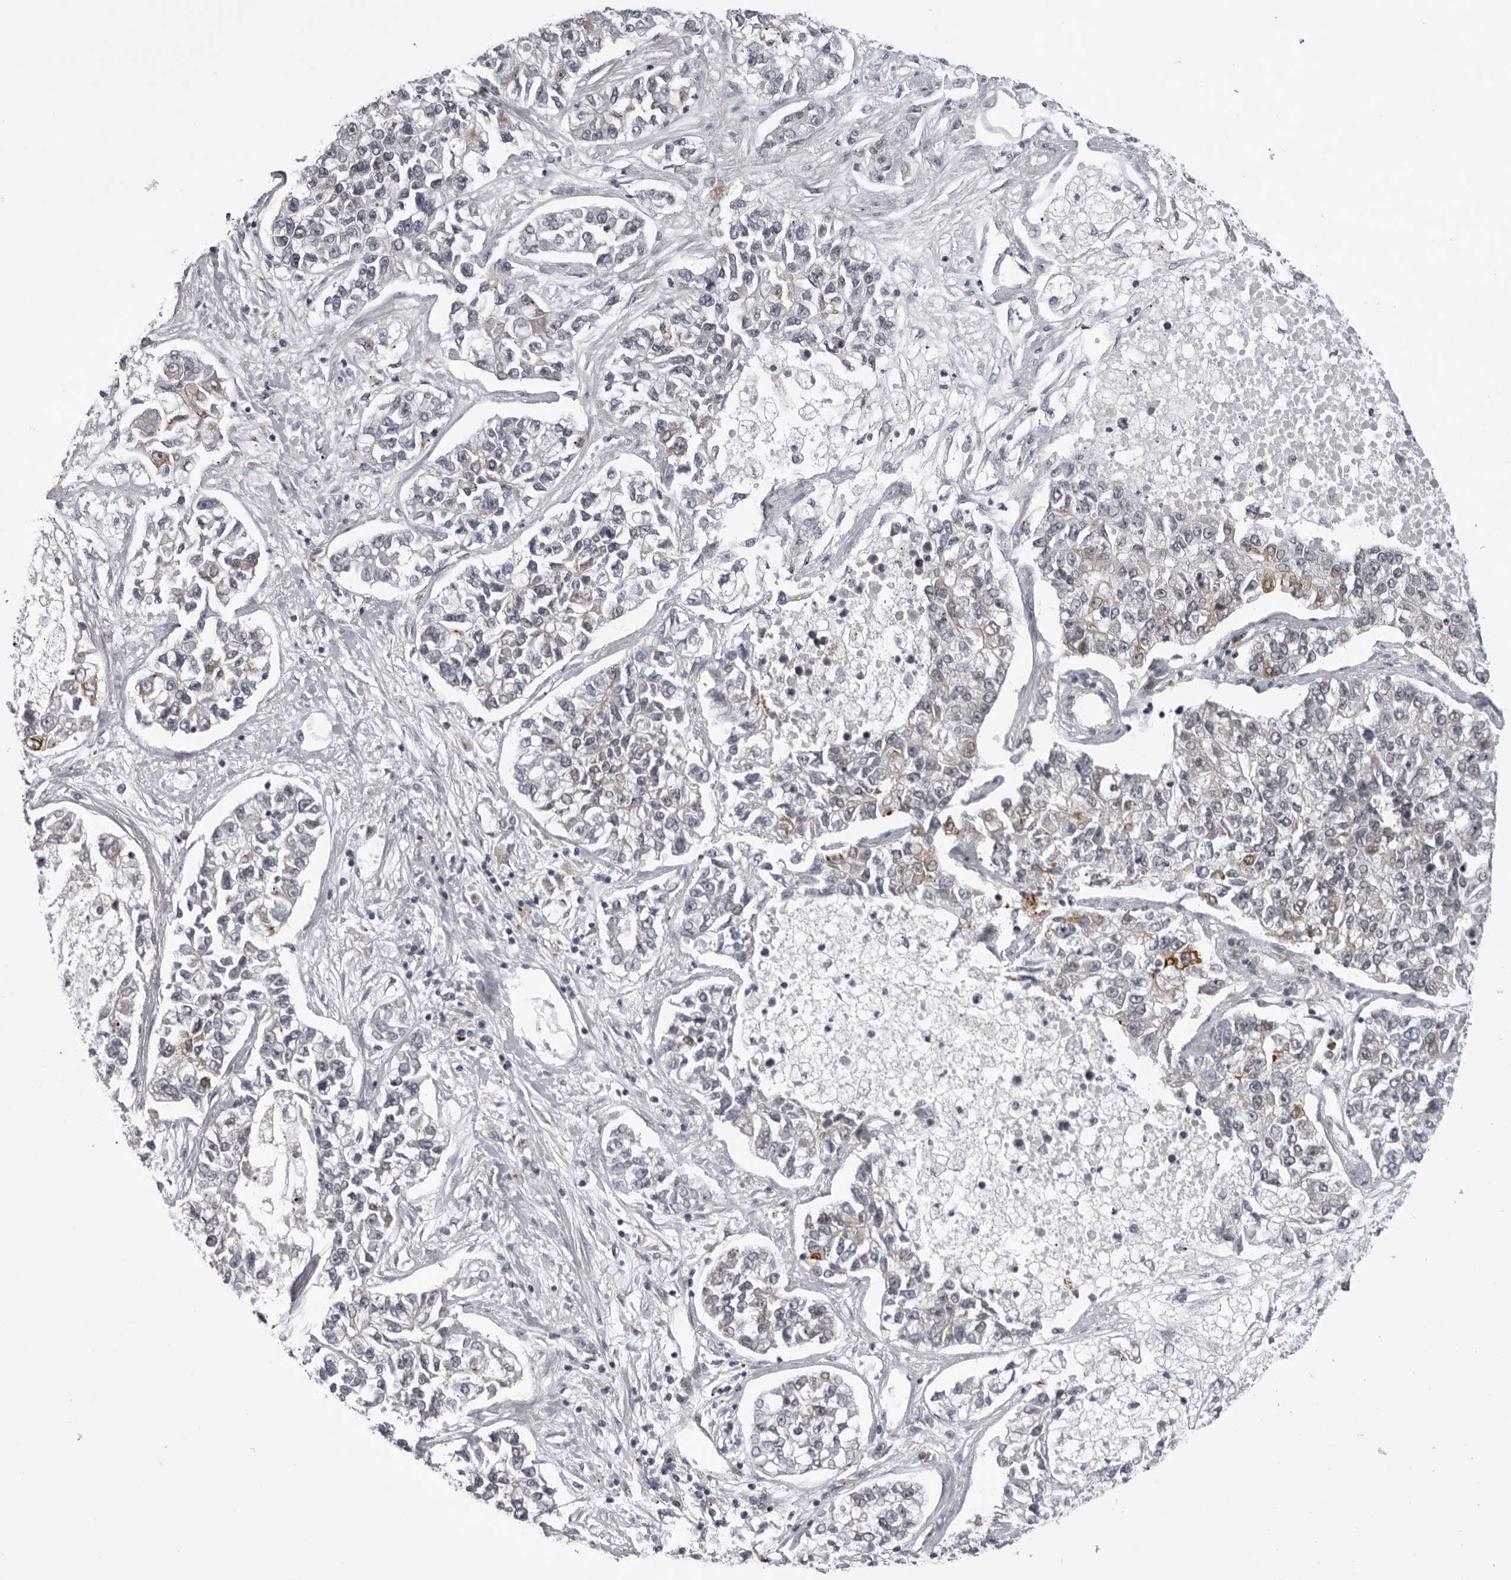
{"staining": {"intensity": "moderate", "quantity": "<25%", "location": "cytoplasmic/membranous"}, "tissue": "lung cancer", "cell_type": "Tumor cells", "image_type": "cancer", "snomed": [{"axis": "morphology", "description": "Adenocarcinoma, NOS"}, {"axis": "topography", "description": "Lung"}], "caption": "About <25% of tumor cells in lung adenocarcinoma show moderate cytoplasmic/membranous protein staining as visualized by brown immunohistochemical staining.", "gene": "GCSAML", "patient": {"sex": "male", "age": 49}}